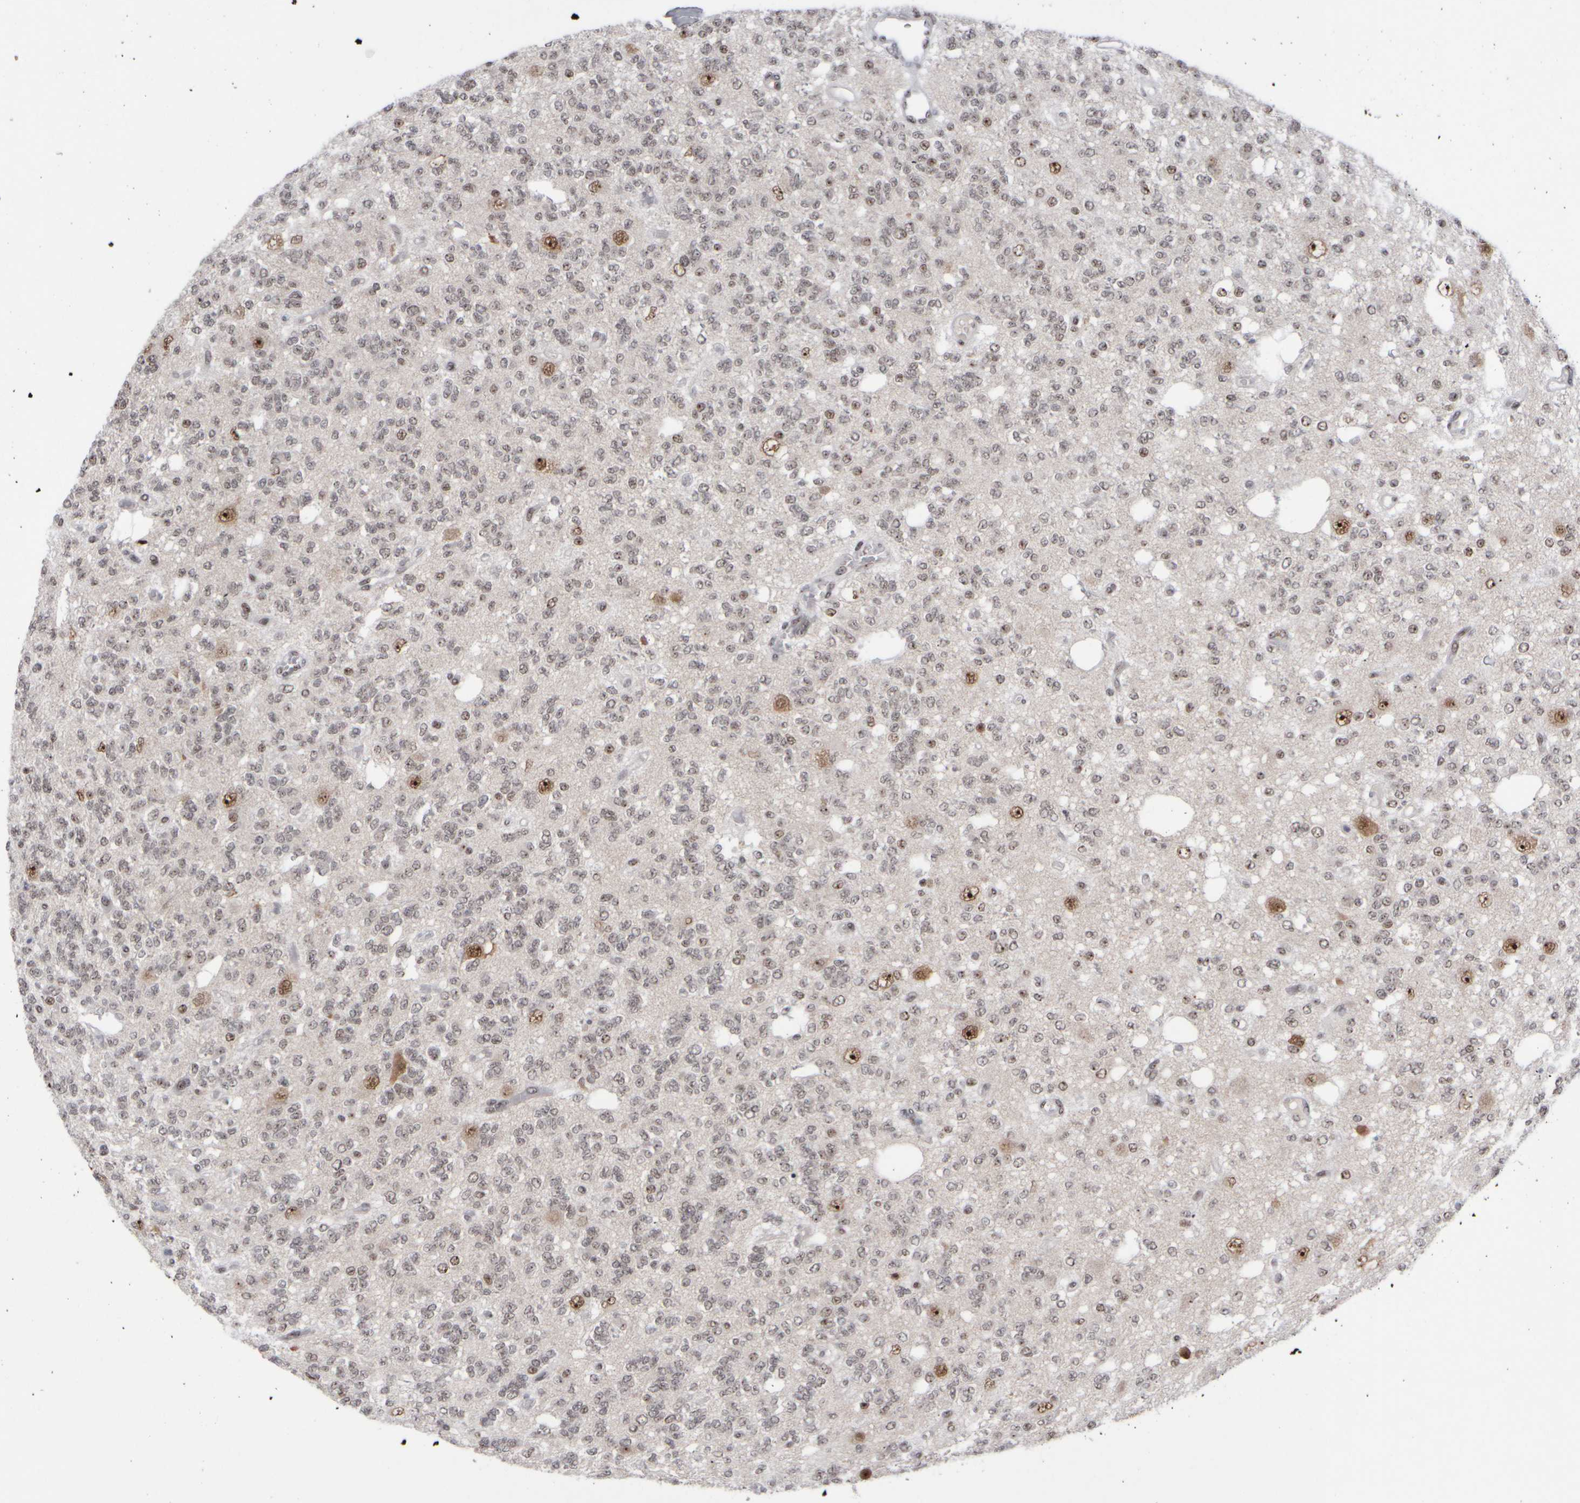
{"staining": {"intensity": "moderate", "quantity": "<25%", "location": "nuclear"}, "tissue": "glioma", "cell_type": "Tumor cells", "image_type": "cancer", "snomed": [{"axis": "morphology", "description": "Glioma, malignant, Low grade"}, {"axis": "topography", "description": "Brain"}], "caption": "A brown stain shows moderate nuclear positivity of a protein in glioma tumor cells.", "gene": "SURF6", "patient": {"sex": "male", "age": 38}}